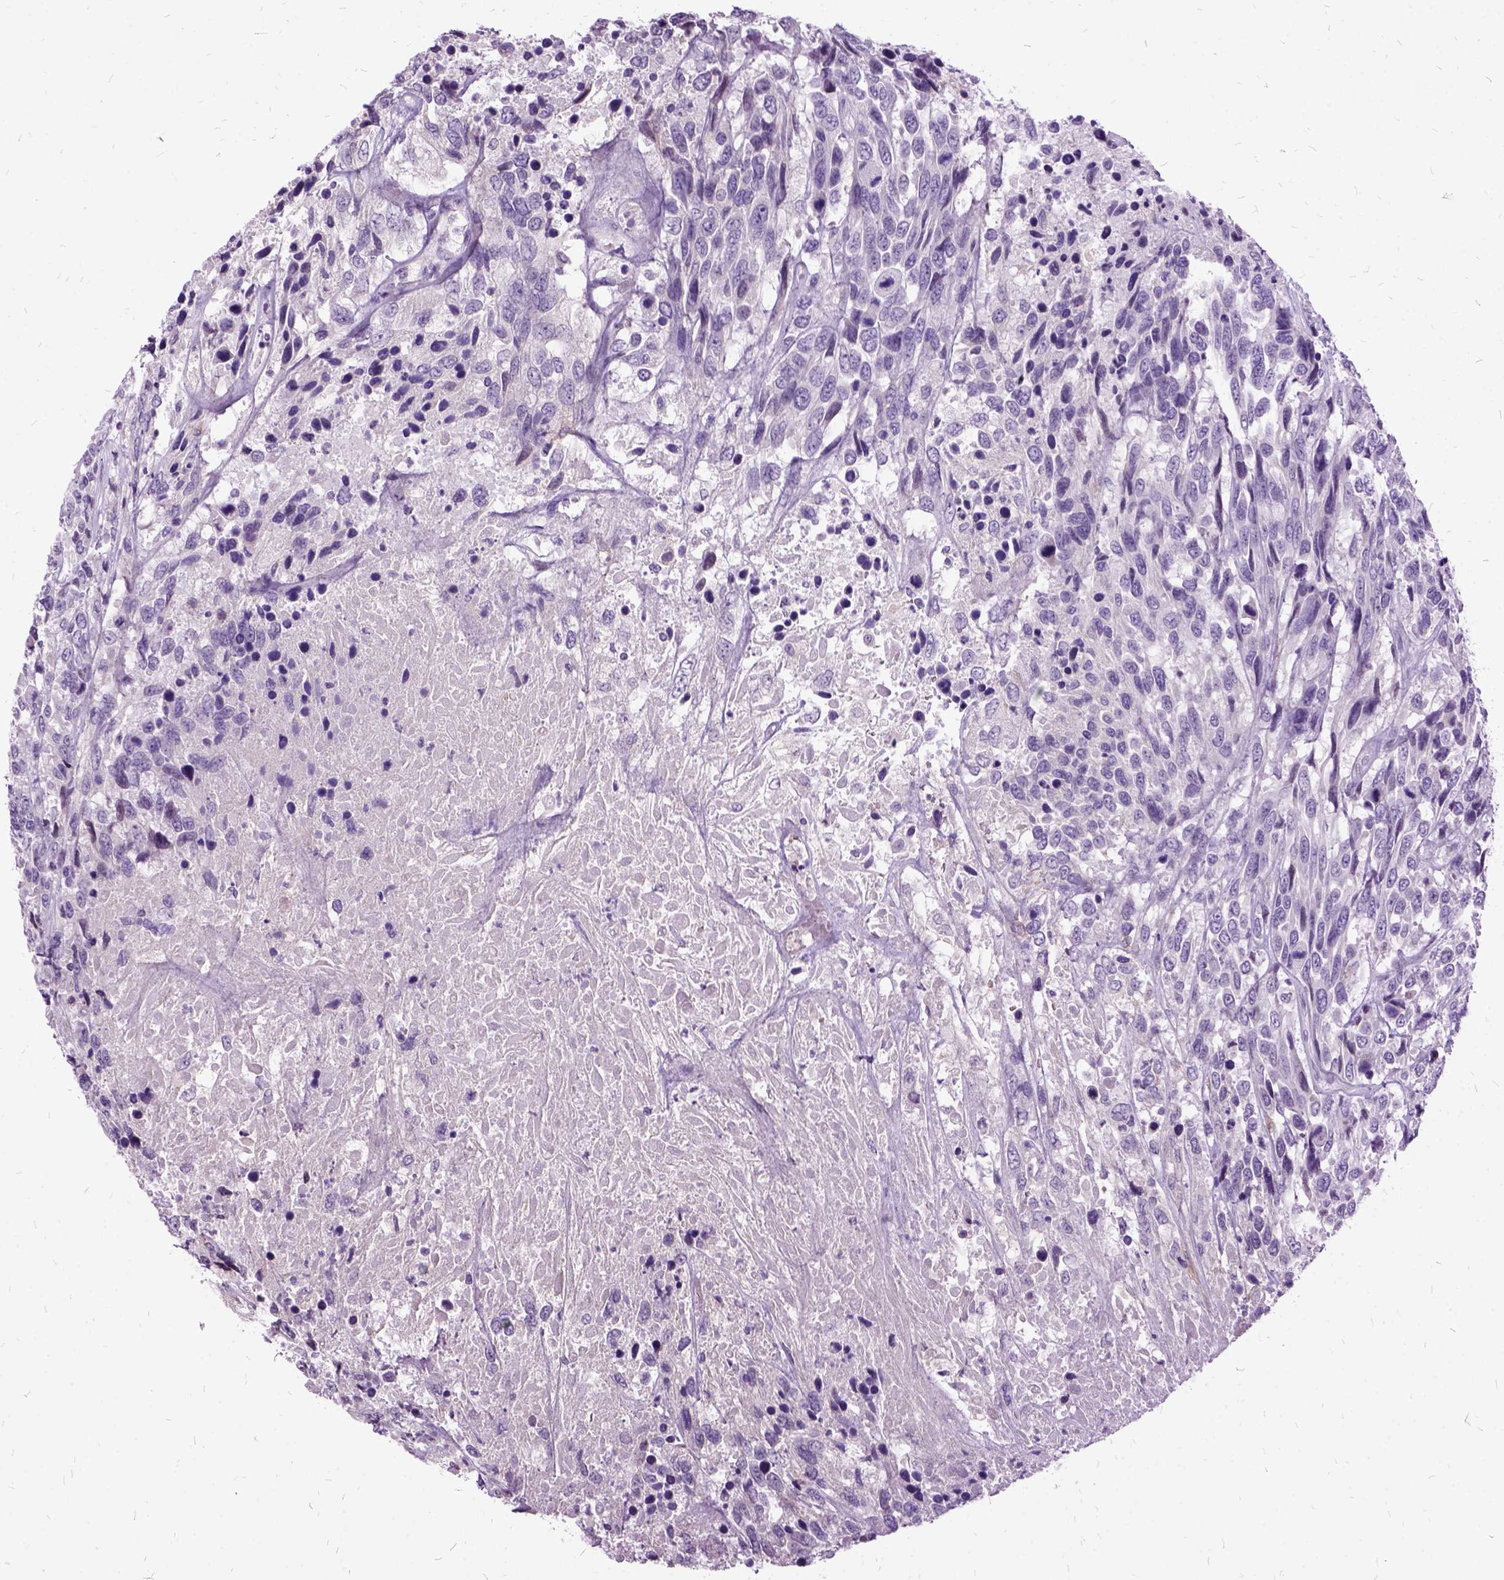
{"staining": {"intensity": "negative", "quantity": "none", "location": "none"}, "tissue": "urothelial cancer", "cell_type": "Tumor cells", "image_type": "cancer", "snomed": [{"axis": "morphology", "description": "Urothelial carcinoma, High grade"}, {"axis": "topography", "description": "Urinary bladder"}], "caption": "DAB immunohistochemical staining of urothelial cancer exhibits no significant staining in tumor cells.", "gene": "MME", "patient": {"sex": "female", "age": 70}}